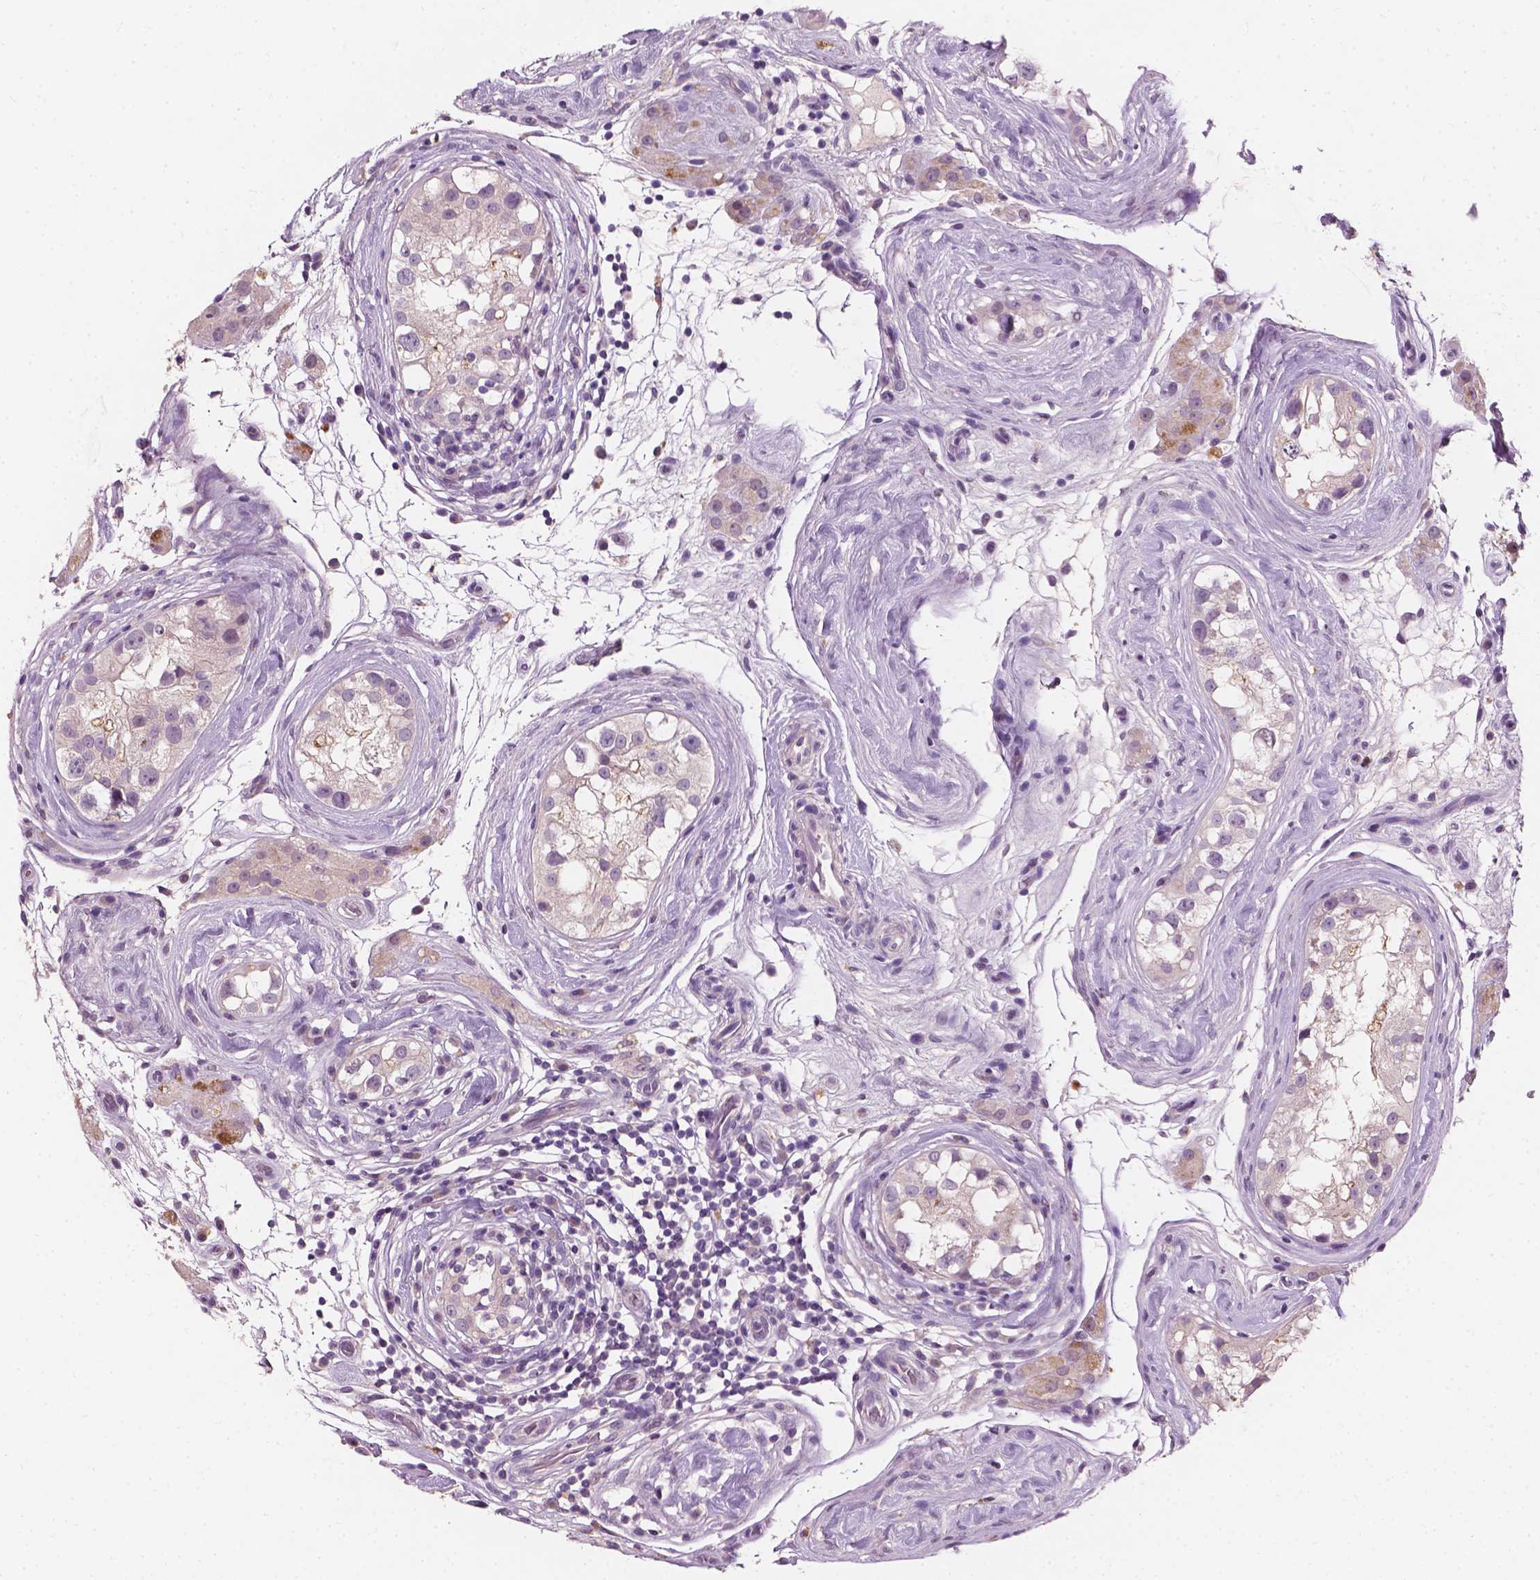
{"staining": {"intensity": "weak", "quantity": "<25%", "location": "cytoplasmic/membranous"}, "tissue": "testis cancer", "cell_type": "Tumor cells", "image_type": "cancer", "snomed": [{"axis": "morphology", "description": "Seminoma, NOS"}, {"axis": "topography", "description": "Testis"}], "caption": "Testis seminoma was stained to show a protein in brown. There is no significant positivity in tumor cells.", "gene": "KRT17", "patient": {"sex": "male", "age": 34}}